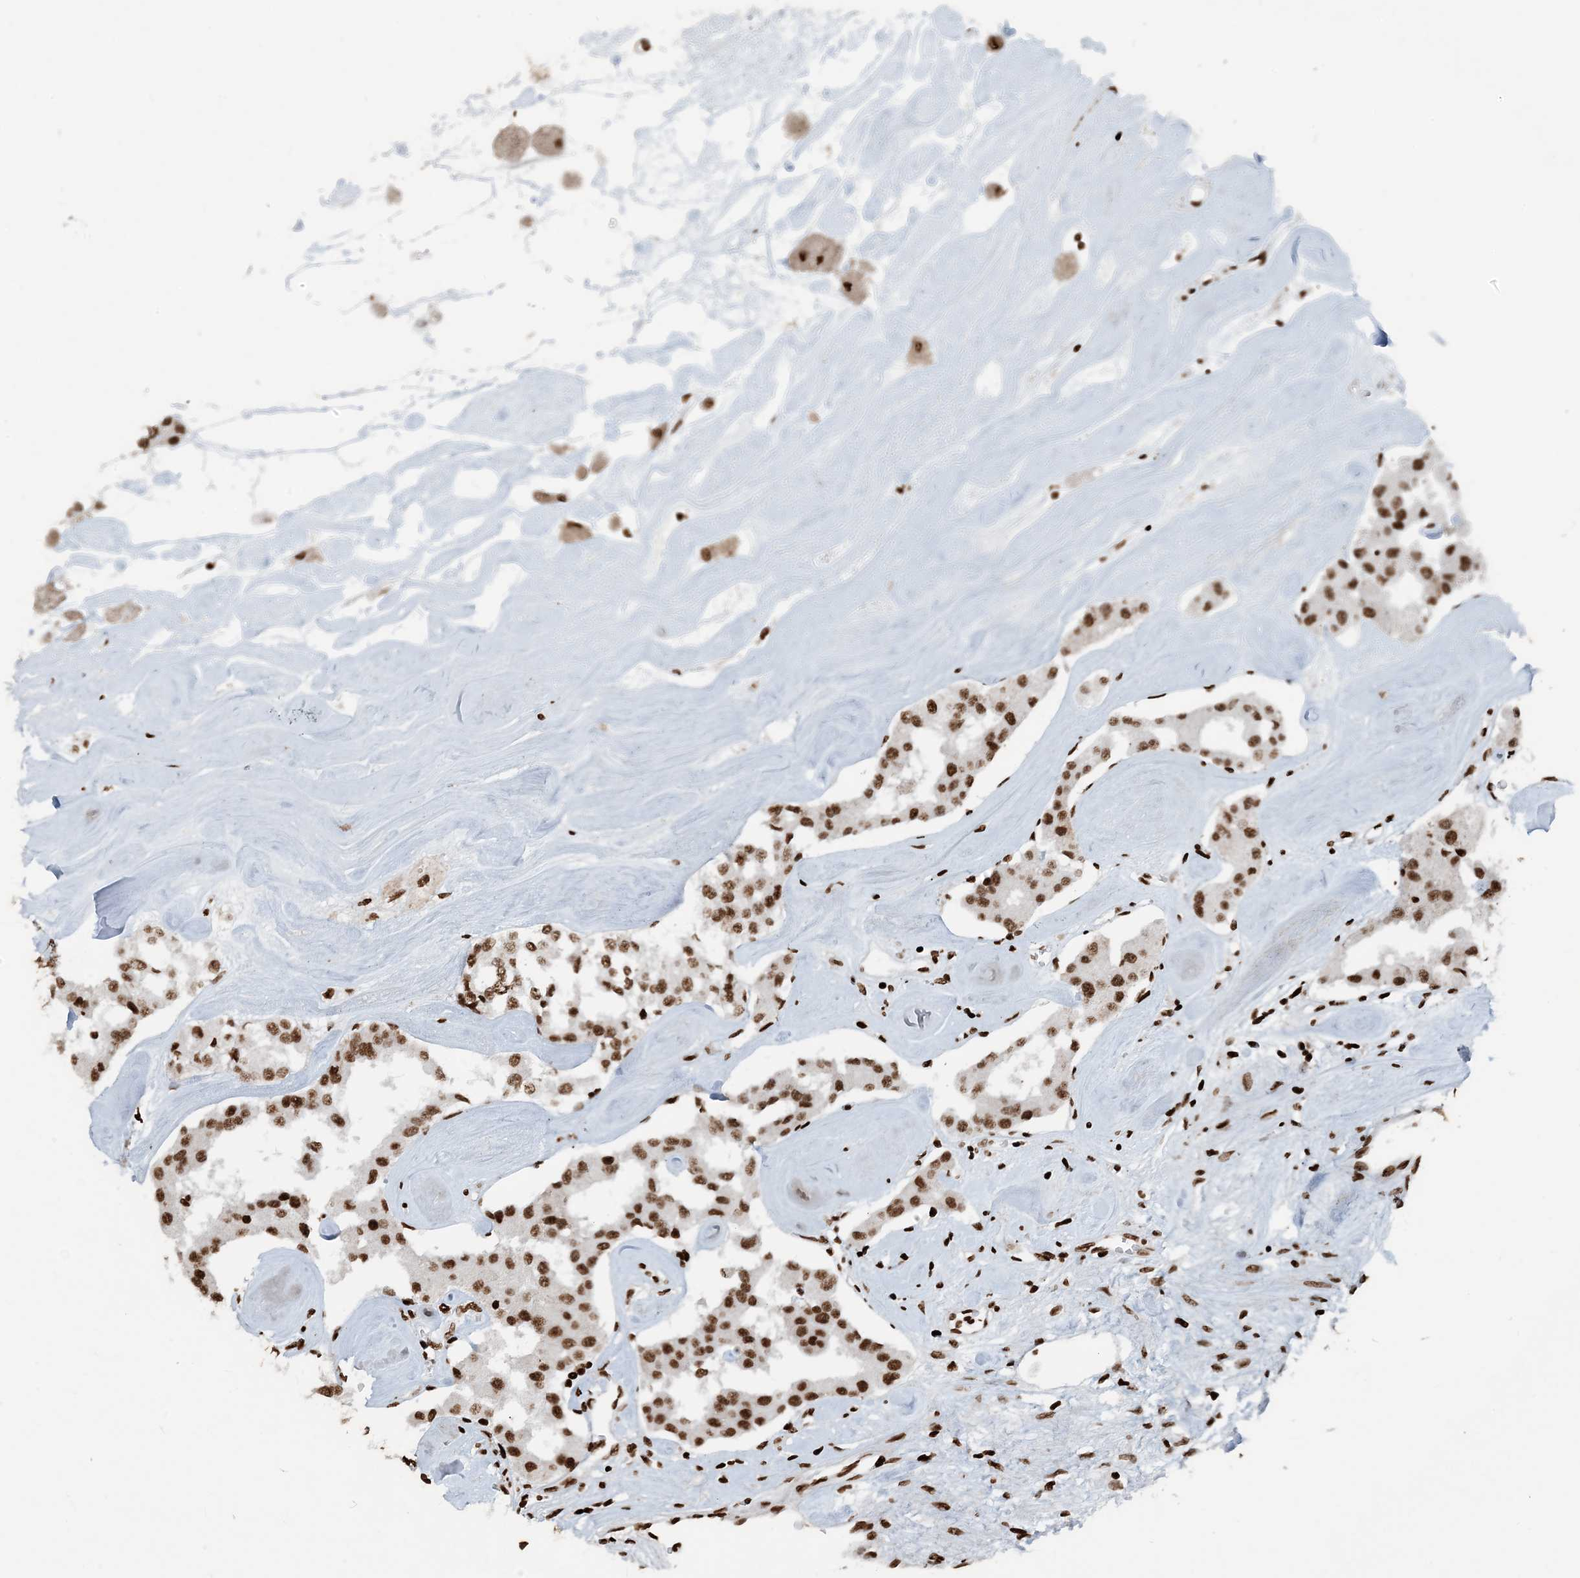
{"staining": {"intensity": "strong", "quantity": ">75%", "location": "nuclear"}, "tissue": "carcinoid", "cell_type": "Tumor cells", "image_type": "cancer", "snomed": [{"axis": "morphology", "description": "Carcinoid, malignant, NOS"}, {"axis": "topography", "description": "Pancreas"}], "caption": "IHC (DAB) staining of malignant carcinoid demonstrates strong nuclear protein expression in approximately >75% of tumor cells.", "gene": "H3-3B", "patient": {"sex": "male", "age": 41}}